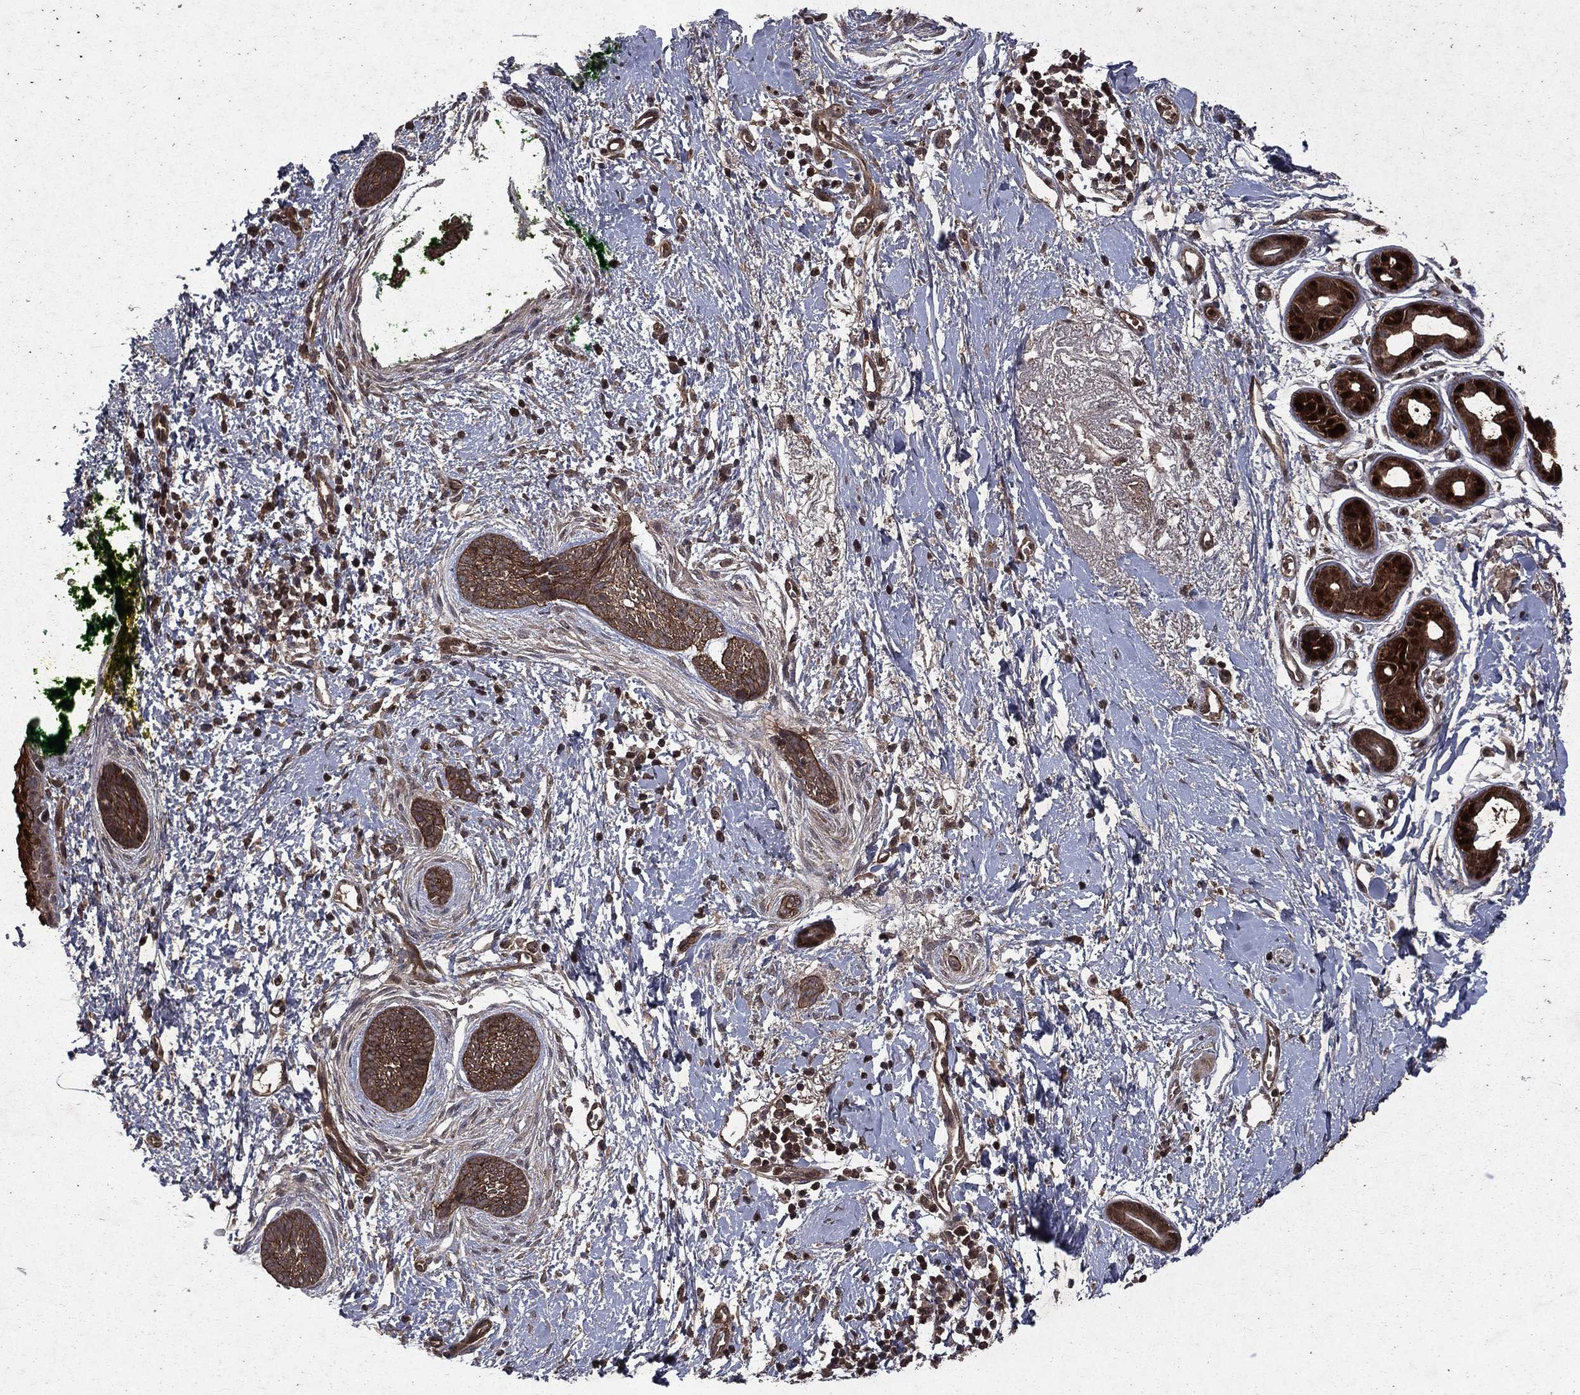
{"staining": {"intensity": "strong", "quantity": "25%-75%", "location": "cytoplasmic/membranous,nuclear"}, "tissue": "skin cancer", "cell_type": "Tumor cells", "image_type": "cancer", "snomed": [{"axis": "morphology", "description": "Basal cell carcinoma"}, {"axis": "topography", "description": "Skin"}], "caption": "Human skin basal cell carcinoma stained with a protein marker shows strong staining in tumor cells.", "gene": "FGD1", "patient": {"sex": "female", "age": 65}}